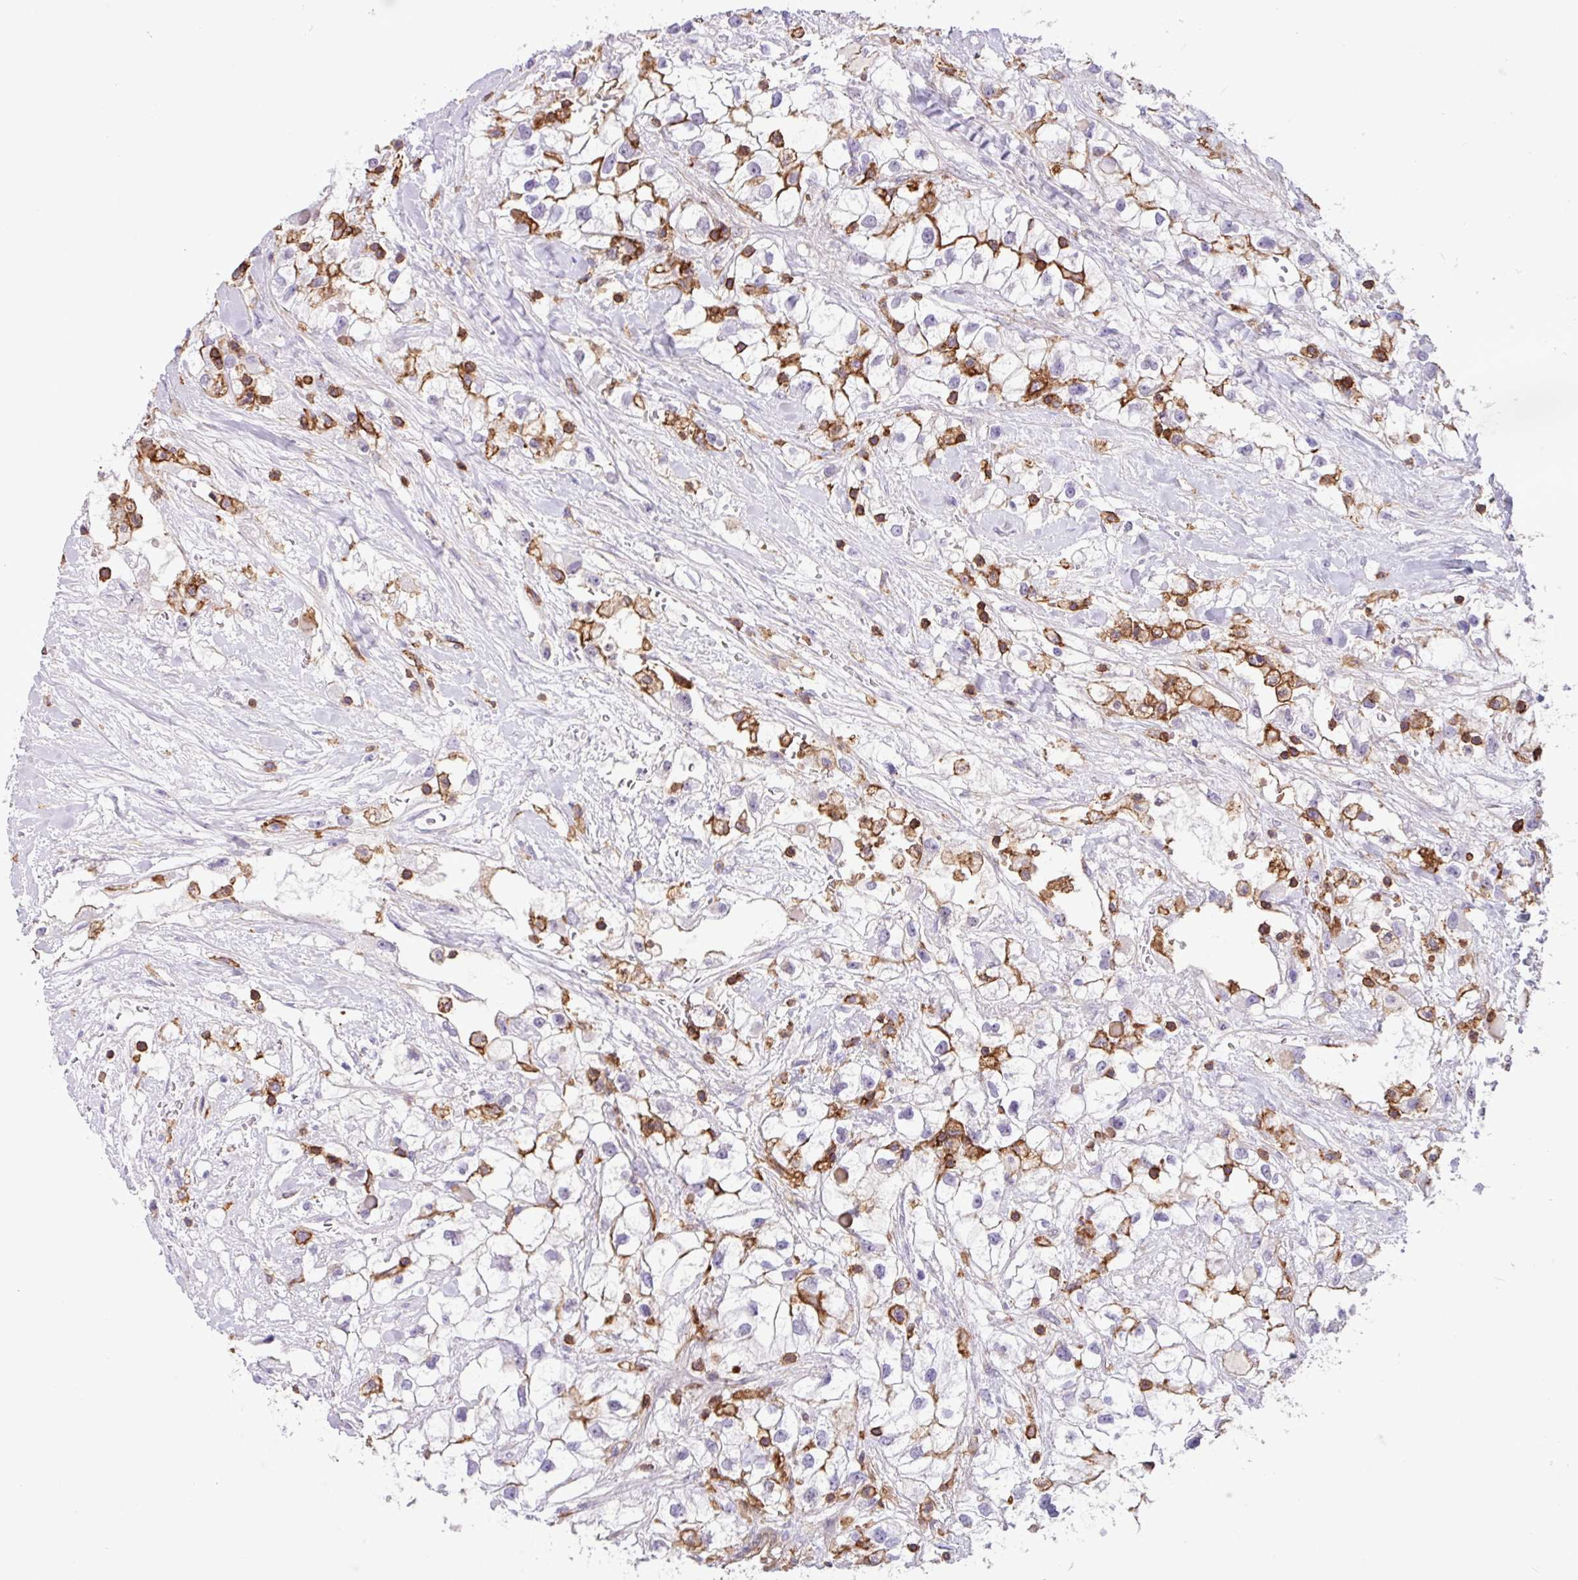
{"staining": {"intensity": "moderate", "quantity": "<25%", "location": "cytoplasmic/membranous"}, "tissue": "renal cancer", "cell_type": "Tumor cells", "image_type": "cancer", "snomed": [{"axis": "morphology", "description": "Adenocarcinoma, NOS"}, {"axis": "topography", "description": "Kidney"}], "caption": "This is a micrograph of immunohistochemistry (IHC) staining of renal cancer (adenocarcinoma), which shows moderate expression in the cytoplasmic/membranous of tumor cells.", "gene": "PPP1R18", "patient": {"sex": "male", "age": 59}}